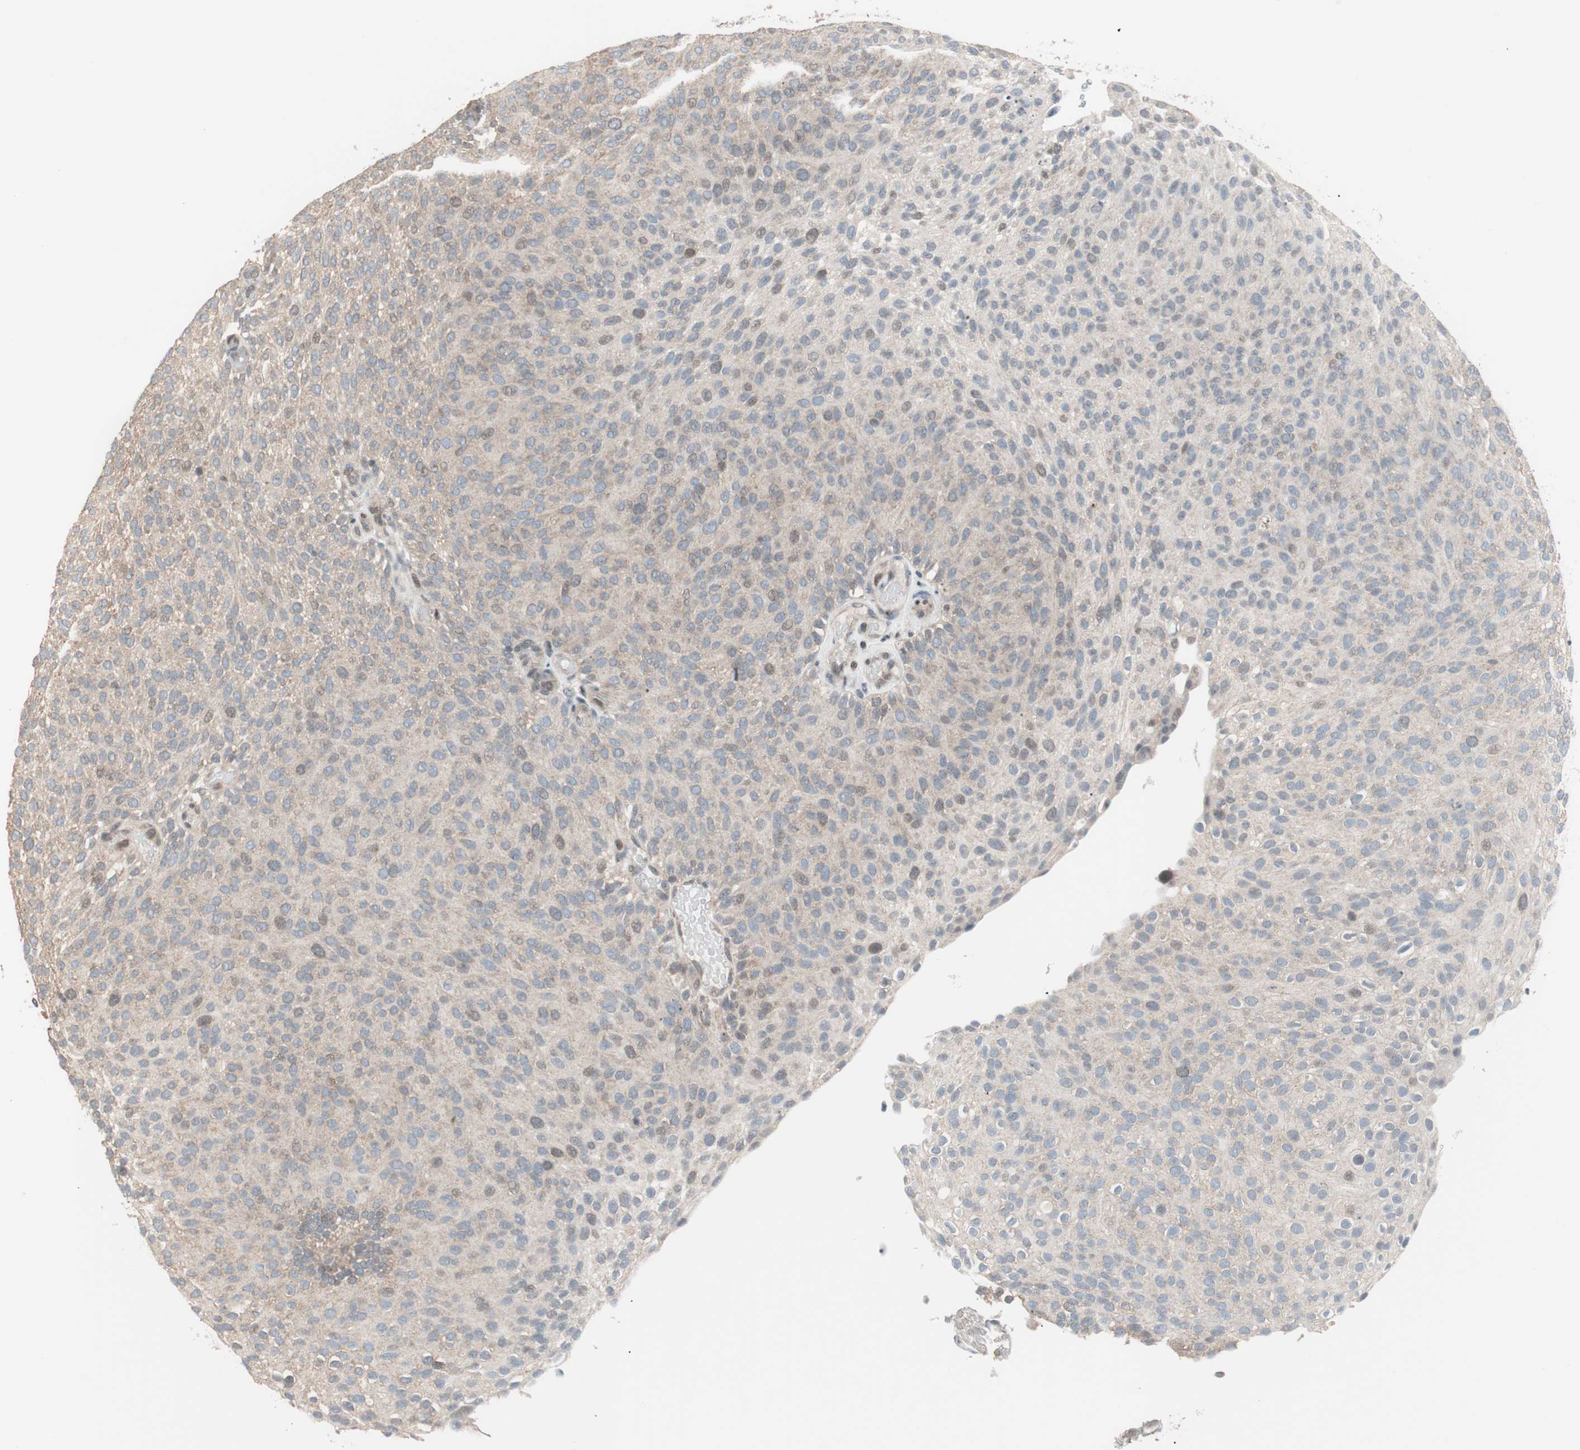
{"staining": {"intensity": "weak", "quantity": "<25%", "location": "nuclear"}, "tissue": "urothelial cancer", "cell_type": "Tumor cells", "image_type": "cancer", "snomed": [{"axis": "morphology", "description": "Urothelial carcinoma, Low grade"}, {"axis": "topography", "description": "Urinary bladder"}], "caption": "The micrograph displays no significant expression in tumor cells of urothelial carcinoma (low-grade).", "gene": "POLH", "patient": {"sex": "male", "age": 78}}